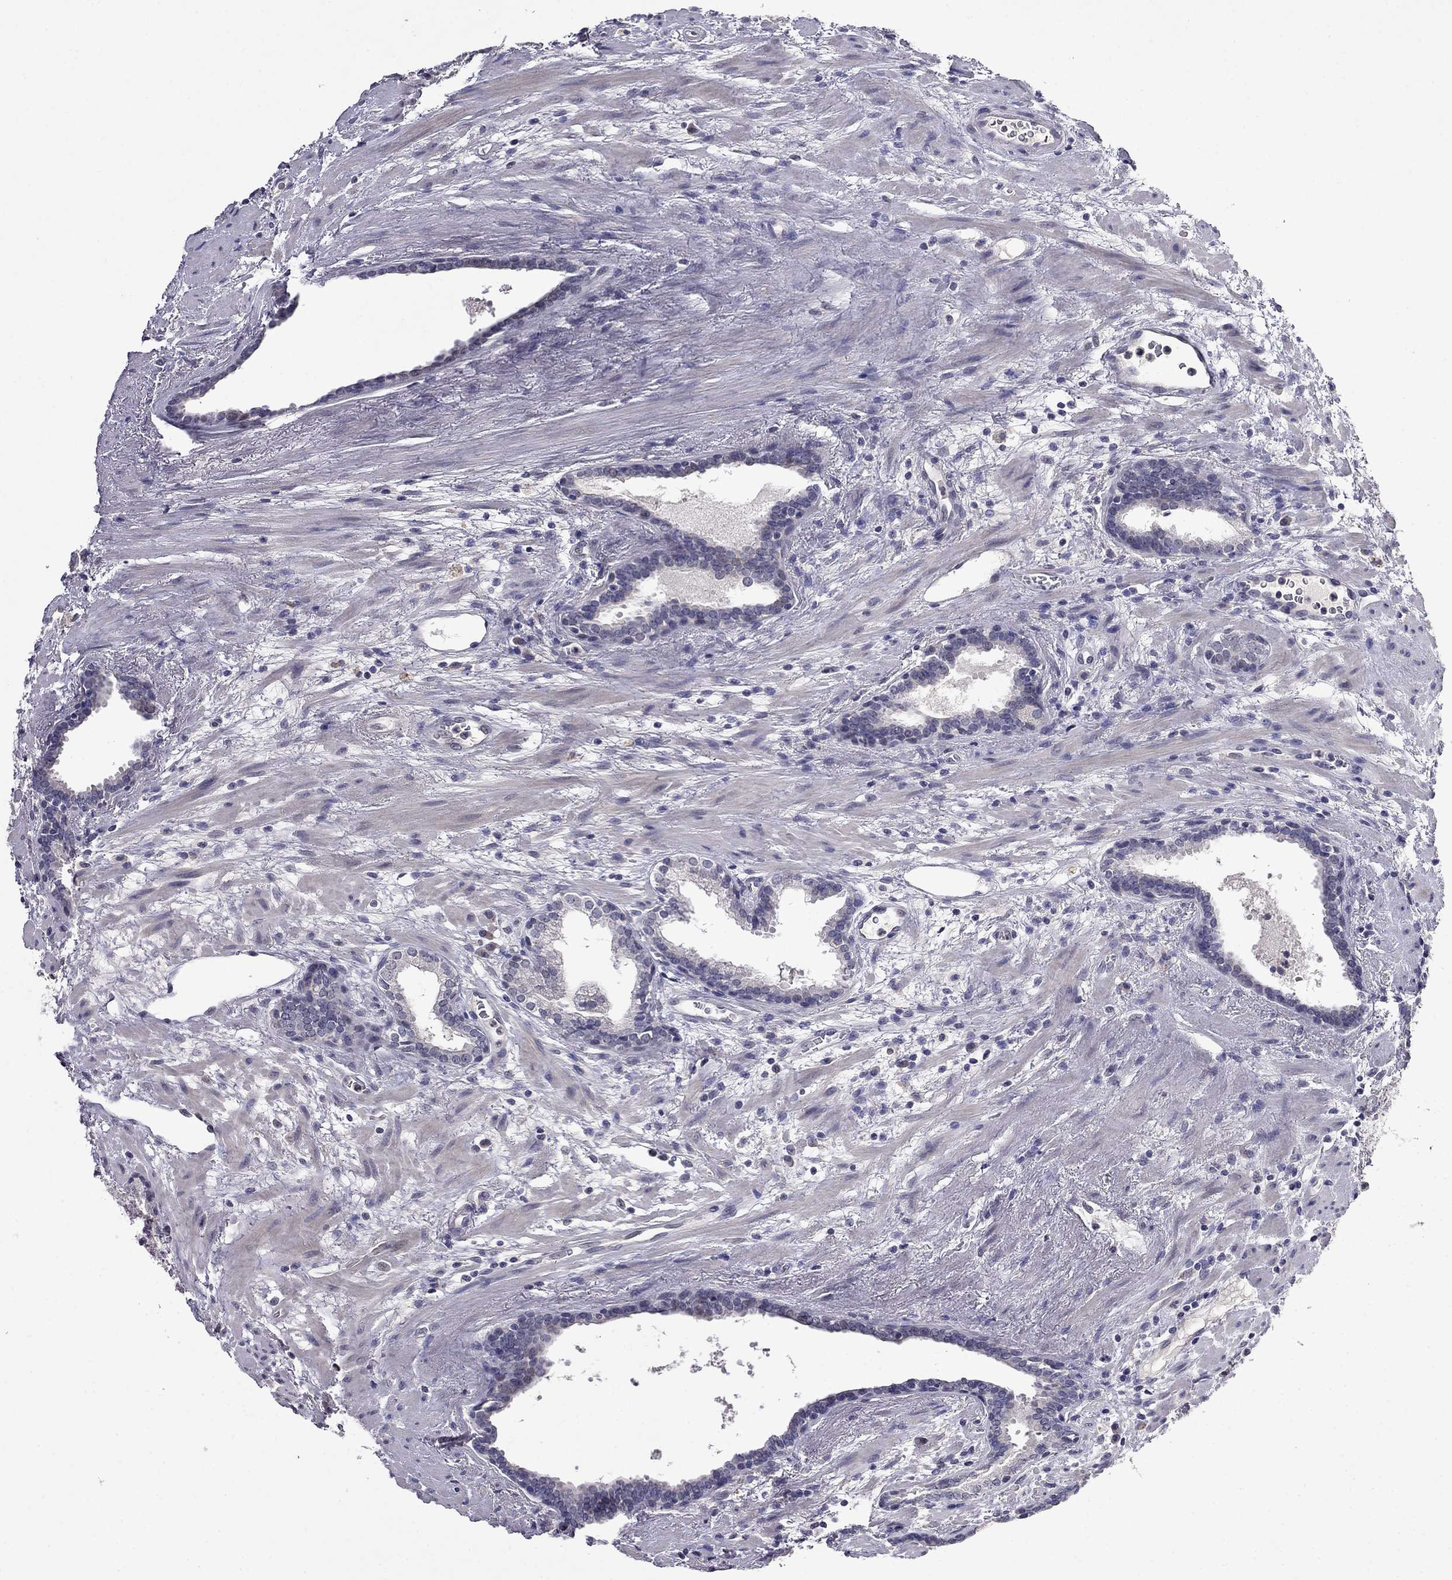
{"staining": {"intensity": "negative", "quantity": "none", "location": "none"}, "tissue": "prostate cancer", "cell_type": "Tumor cells", "image_type": "cancer", "snomed": [{"axis": "morphology", "description": "Adenocarcinoma, NOS"}, {"axis": "topography", "description": "Prostate"}], "caption": "Human prostate adenocarcinoma stained for a protein using IHC demonstrates no positivity in tumor cells.", "gene": "STAR", "patient": {"sex": "male", "age": 66}}